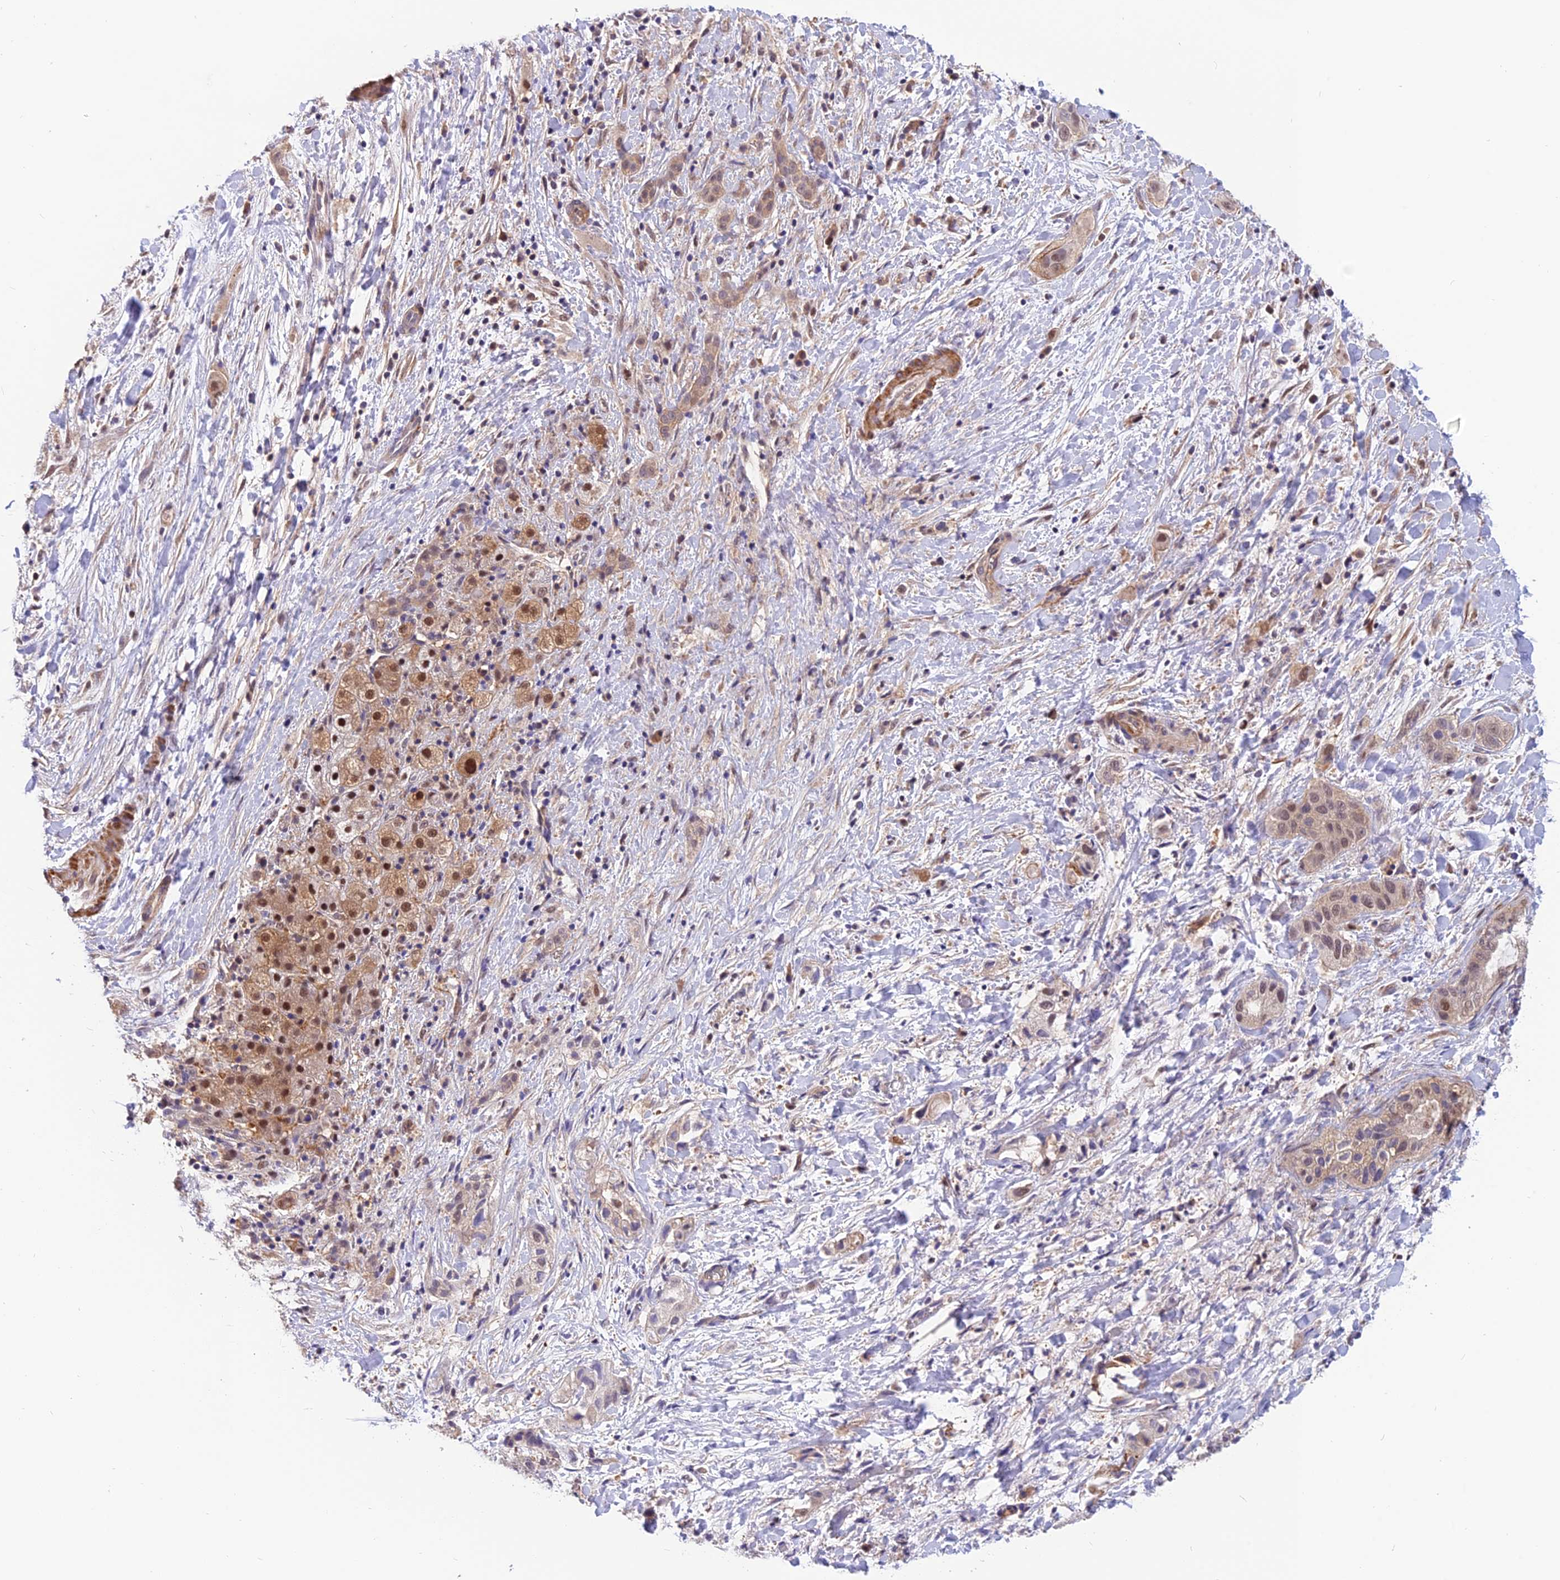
{"staining": {"intensity": "weak", "quantity": "25%-75%", "location": "nuclear"}, "tissue": "liver cancer", "cell_type": "Tumor cells", "image_type": "cancer", "snomed": [{"axis": "morphology", "description": "Cholangiocarcinoma"}, {"axis": "topography", "description": "Liver"}], "caption": "The micrograph demonstrates a brown stain indicating the presence of a protein in the nuclear of tumor cells in cholangiocarcinoma (liver).", "gene": "PSMB3", "patient": {"sex": "female", "age": 52}}